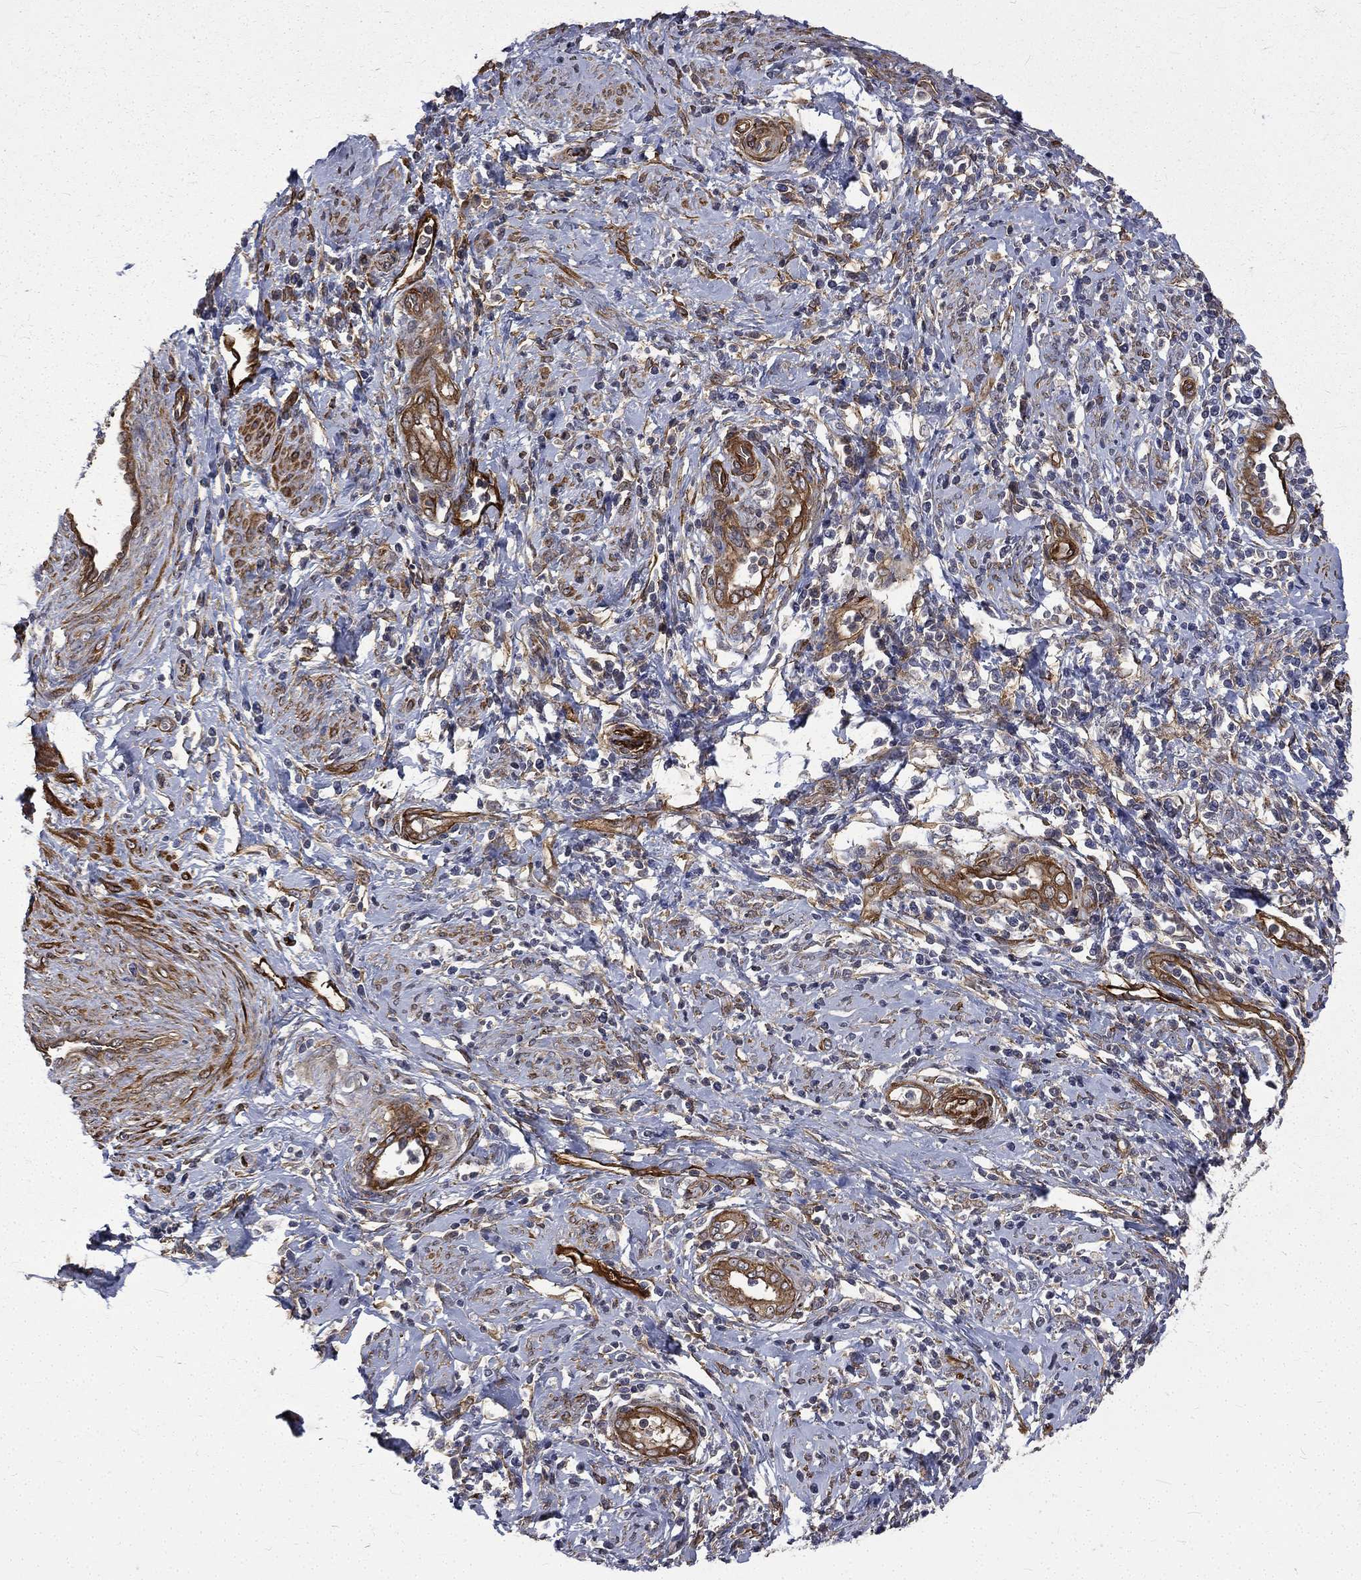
{"staining": {"intensity": "moderate", "quantity": "<25%", "location": "cytoplasmic/membranous"}, "tissue": "cervical cancer", "cell_type": "Tumor cells", "image_type": "cancer", "snomed": [{"axis": "morphology", "description": "Squamous cell carcinoma, NOS"}, {"axis": "topography", "description": "Cervix"}], "caption": "Protein expression analysis of human cervical squamous cell carcinoma reveals moderate cytoplasmic/membranous positivity in about <25% of tumor cells.", "gene": "PPFIBP1", "patient": {"sex": "female", "age": 26}}